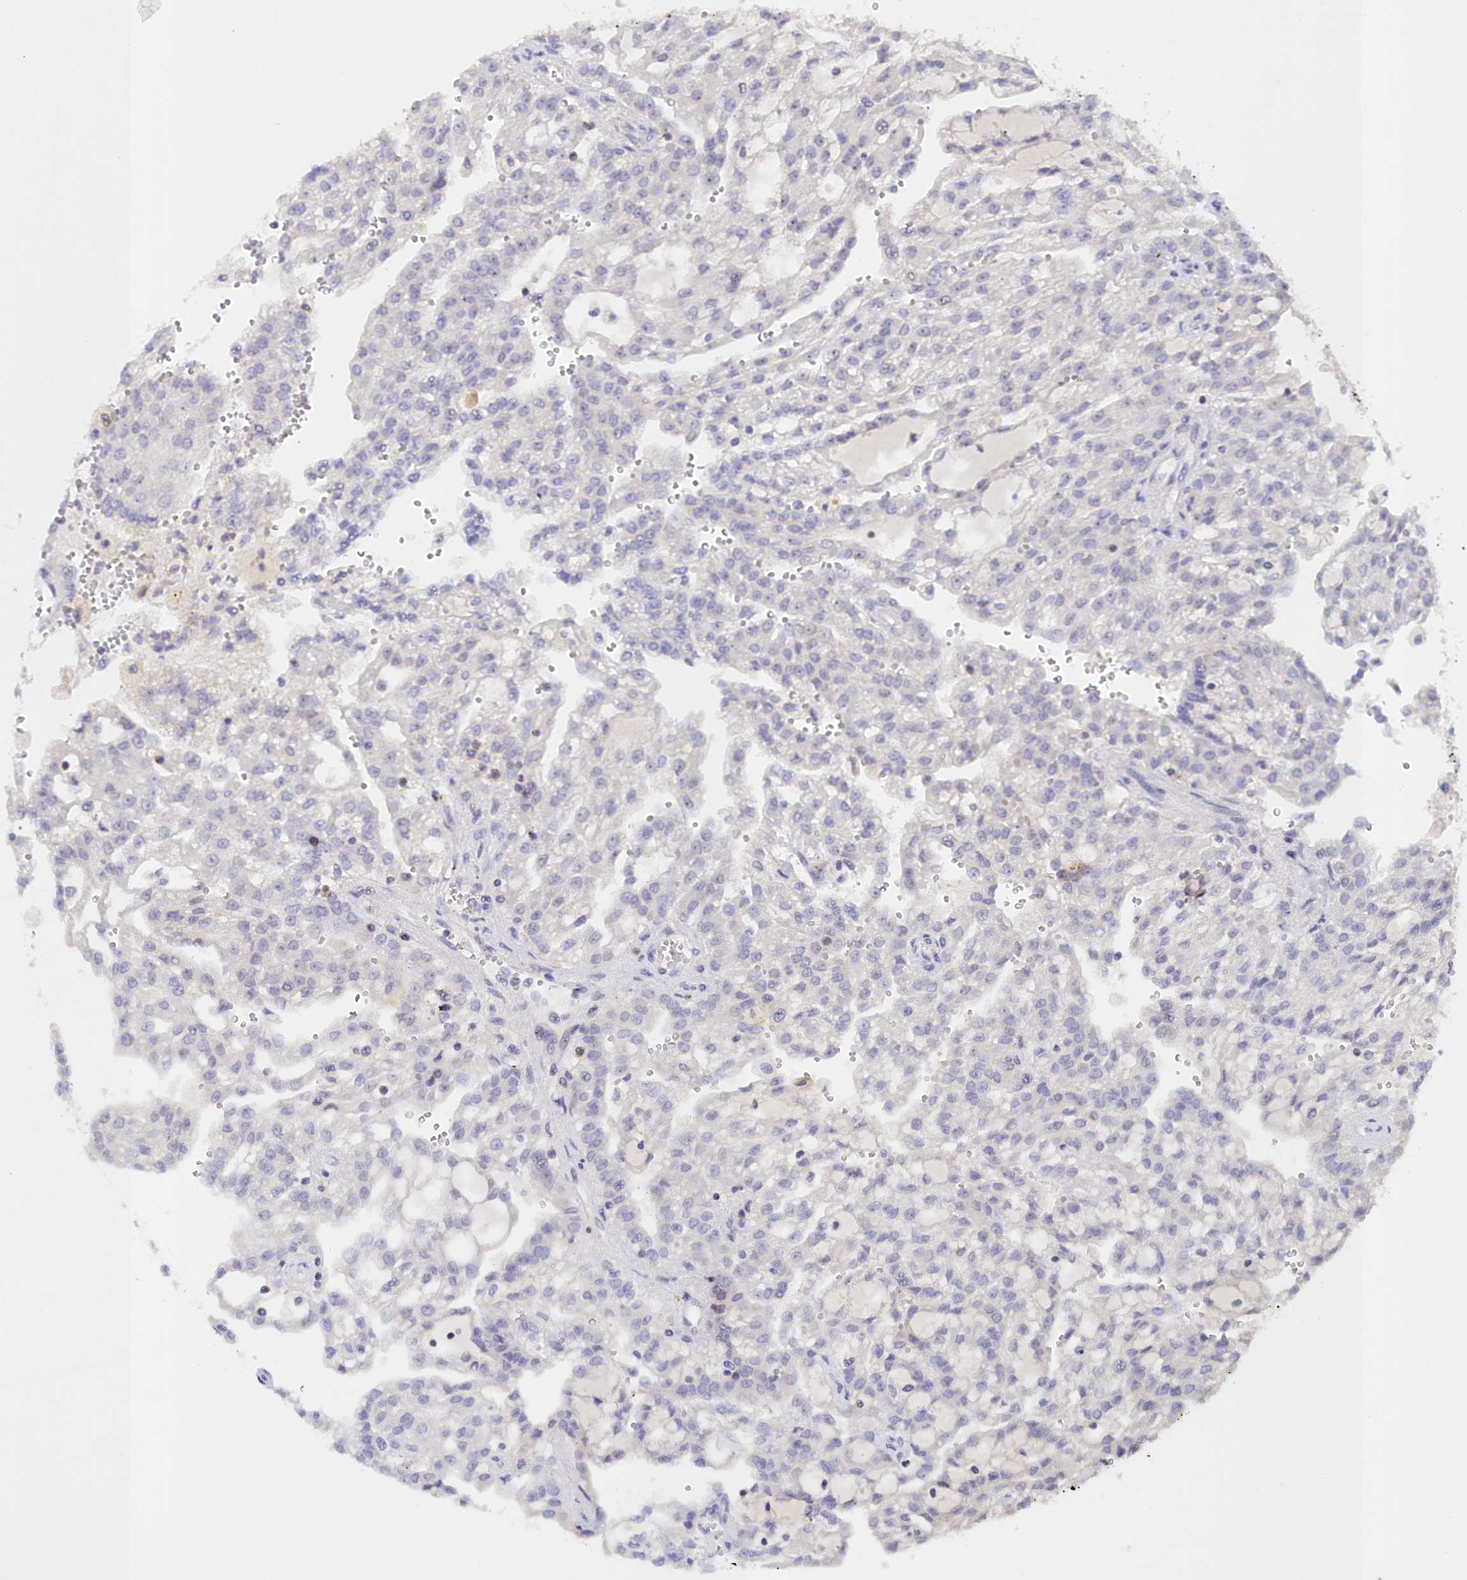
{"staining": {"intensity": "negative", "quantity": "none", "location": "none"}, "tissue": "renal cancer", "cell_type": "Tumor cells", "image_type": "cancer", "snomed": [{"axis": "morphology", "description": "Adenocarcinoma, NOS"}, {"axis": "topography", "description": "Kidney"}], "caption": "The histopathology image shows no significant positivity in tumor cells of renal cancer (adenocarcinoma).", "gene": "NEURL4", "patient": {"sex": "male", "age": 63}}